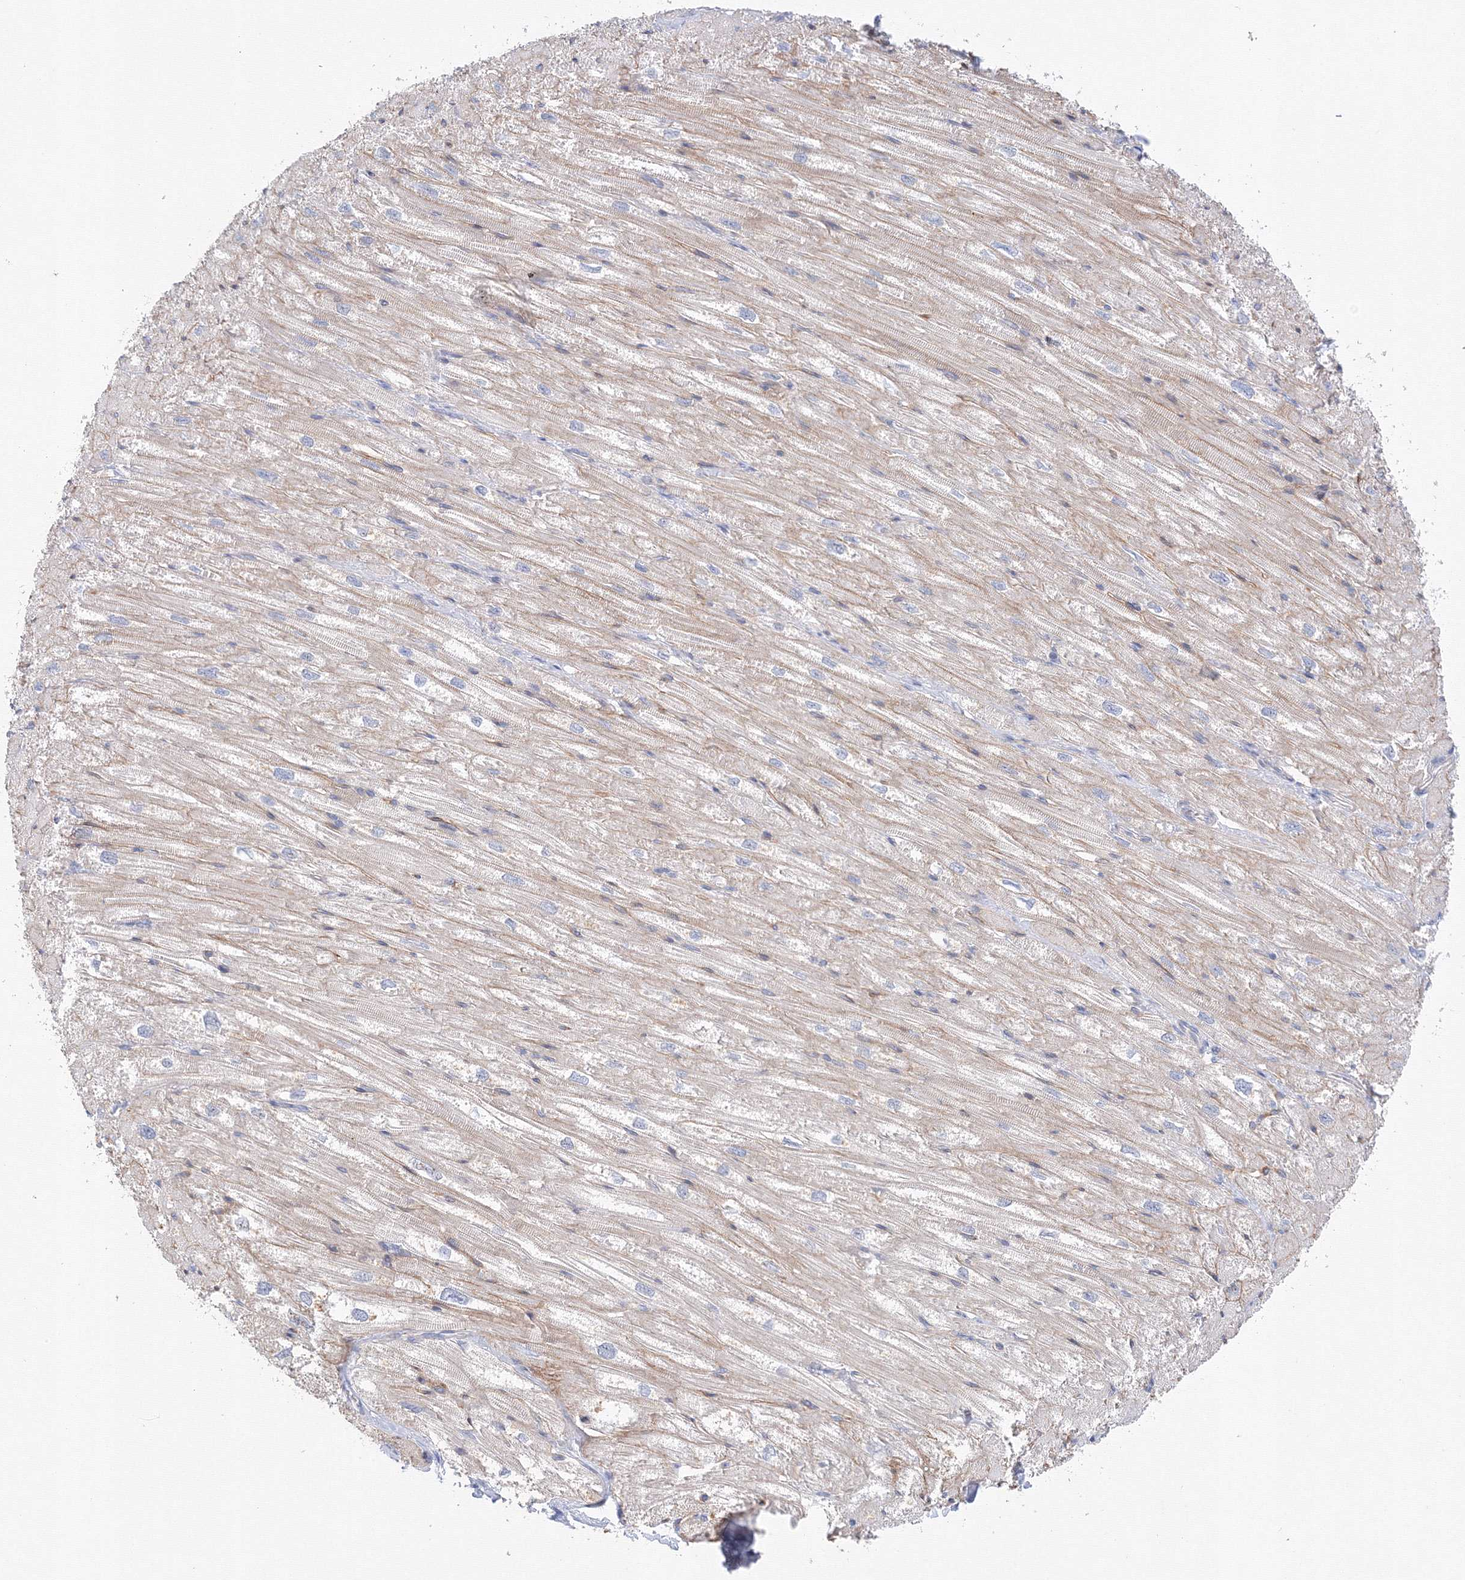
{"staining": {"intensity": "weak", "quantity": ">75%", "location": "cytoplasmic/membranous"}, "tissue": "heart muscle", "cell_type": "Cardiomyocytes", "image_type": "normal", "snomed": [{"axis": "morphology", "description": "Normal tissue, NOS"}, {"axis": "topography", "description": "Heart"}], "caption": "An immunohistochemistry histopathology image of benign tissue is shown. Protein staining in brown labels weak cytoplasmic/membranous positivity in heart muscle within cardiomyocytes. Nuclei are stained in blue.", "gene": "DIS3L2", "patient": {"sex": "male", "age": 50}}